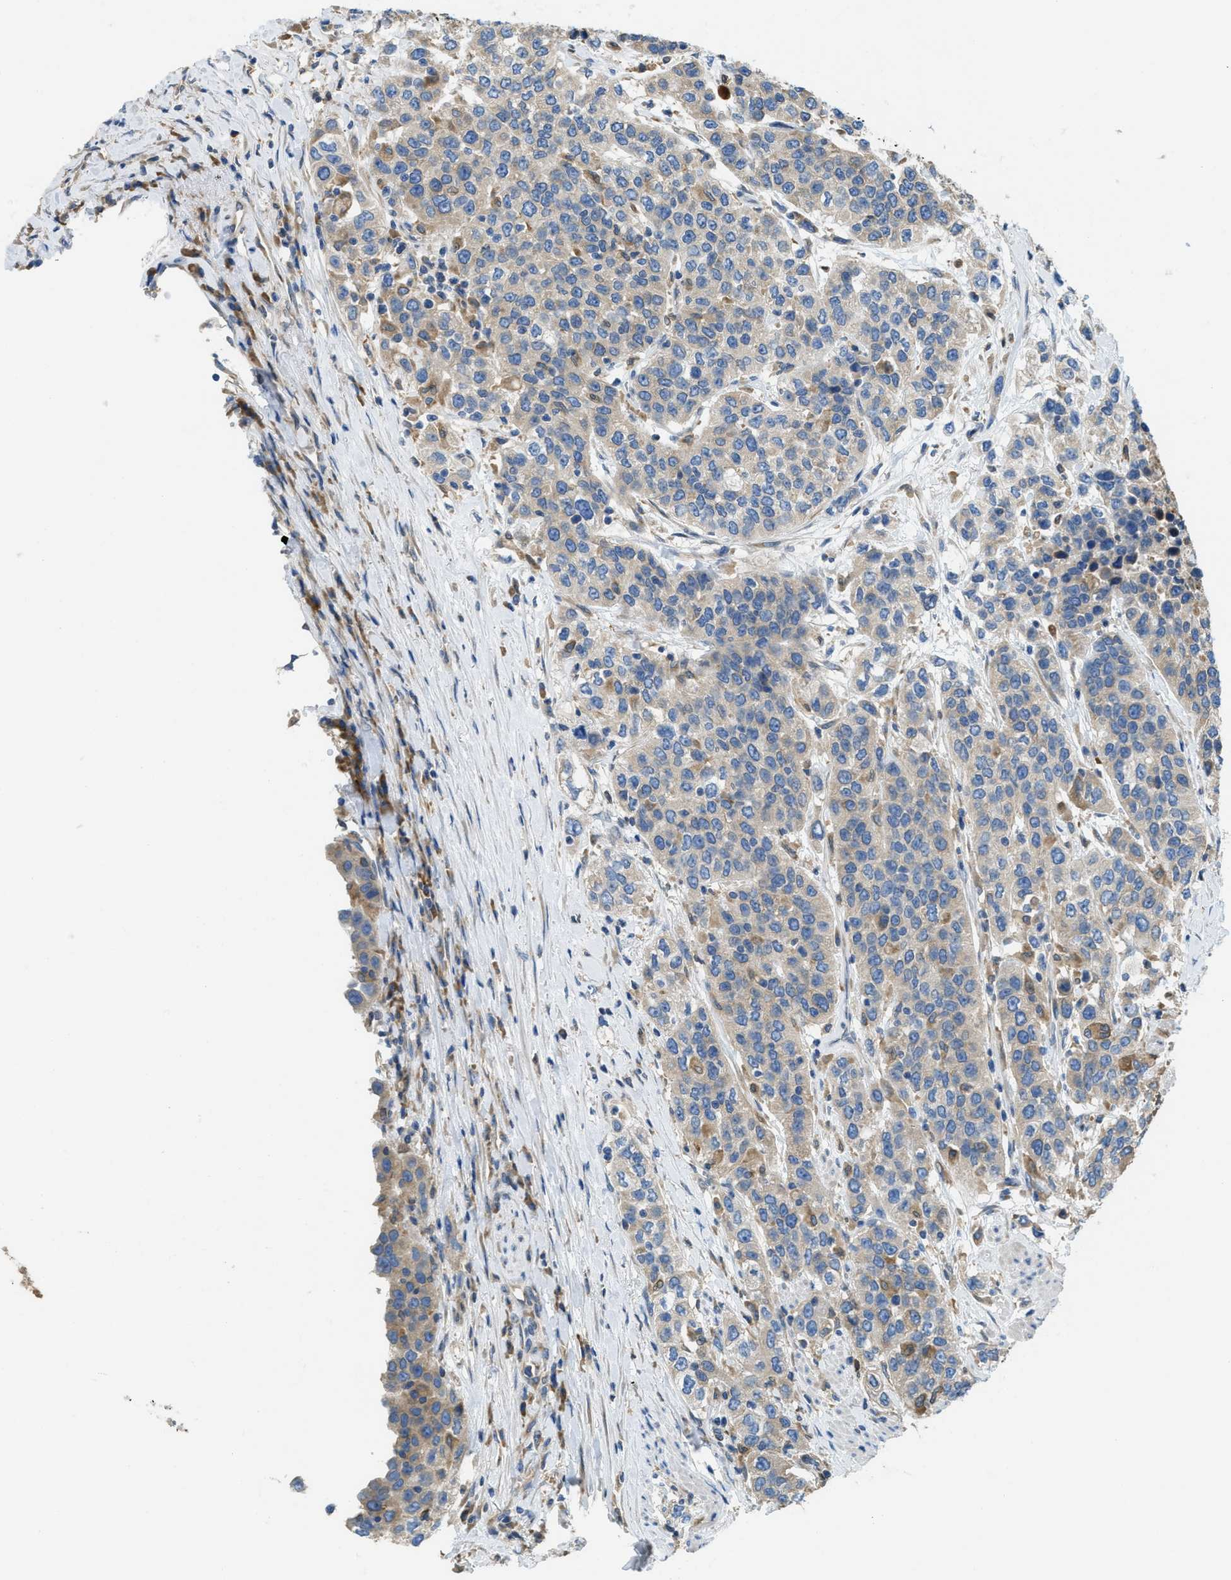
{"staining": {"intensity": "moderate", "quantity": "<25%", "location": "cytoplasmic/membranous"}, "tissue": "urothelial cancer", "cell_type": "Tumor cells", "image_type": "cancer", "snomed": [{"axis": "morphology", "description": "Urothelial carcinoma, High grade"}, {"axis": "topography", "description": "Urinary bladder"}], "caption": "The micrograph demonstrates staining of high-grade urothelial carcinoma, revealing moderate cytoplasmic/membranous protein positivity (brown color) within tumor cells. Using DAB (3,3'-diaminobenzidine) (brown) and hematoxylin (blue) stains, captured at high magnification using brightfield microscopy.", "gene": "MPDU1", "patient": {"sex": "female", "age": 80}}